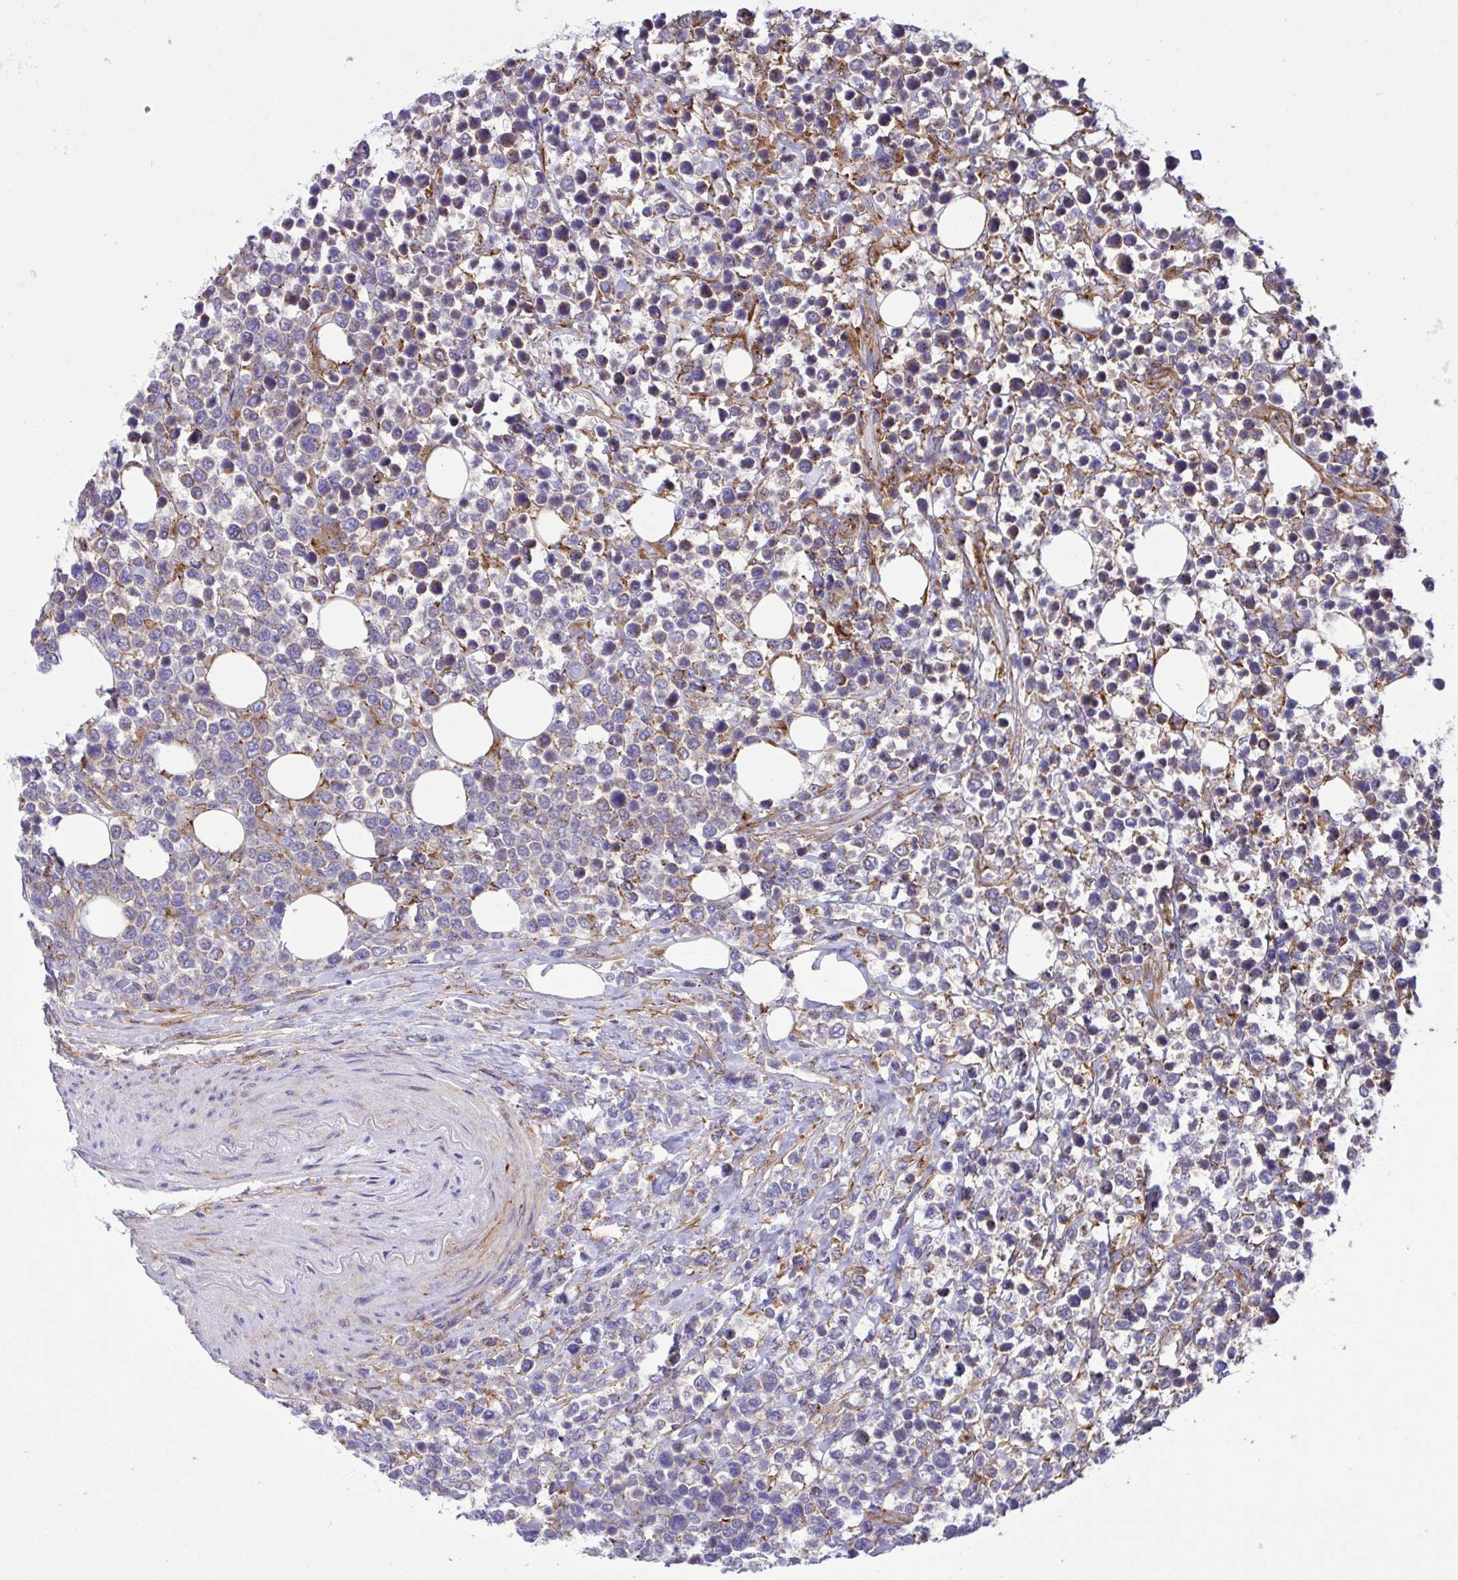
{"staining": {"intensity": "weak", "quantity": "25%-75%", "location": "cytoplasmic/membranous"}, "tissue": "lymphoma", "cell_type": "Tumor cells", "image_type": "cancer", "snomed": [{"axis": "morphology", "description": "Malignant lymphoma, non-Hodgkin's type, Low grade"}, {"axis": "topography", "description": "Lymph node"}], "caption": "Human lymphoma stained with a protein marker shows weak staining in tumor cells.", "gene": "OR51M1", "patient": {"sex": "male", "age": 60}}